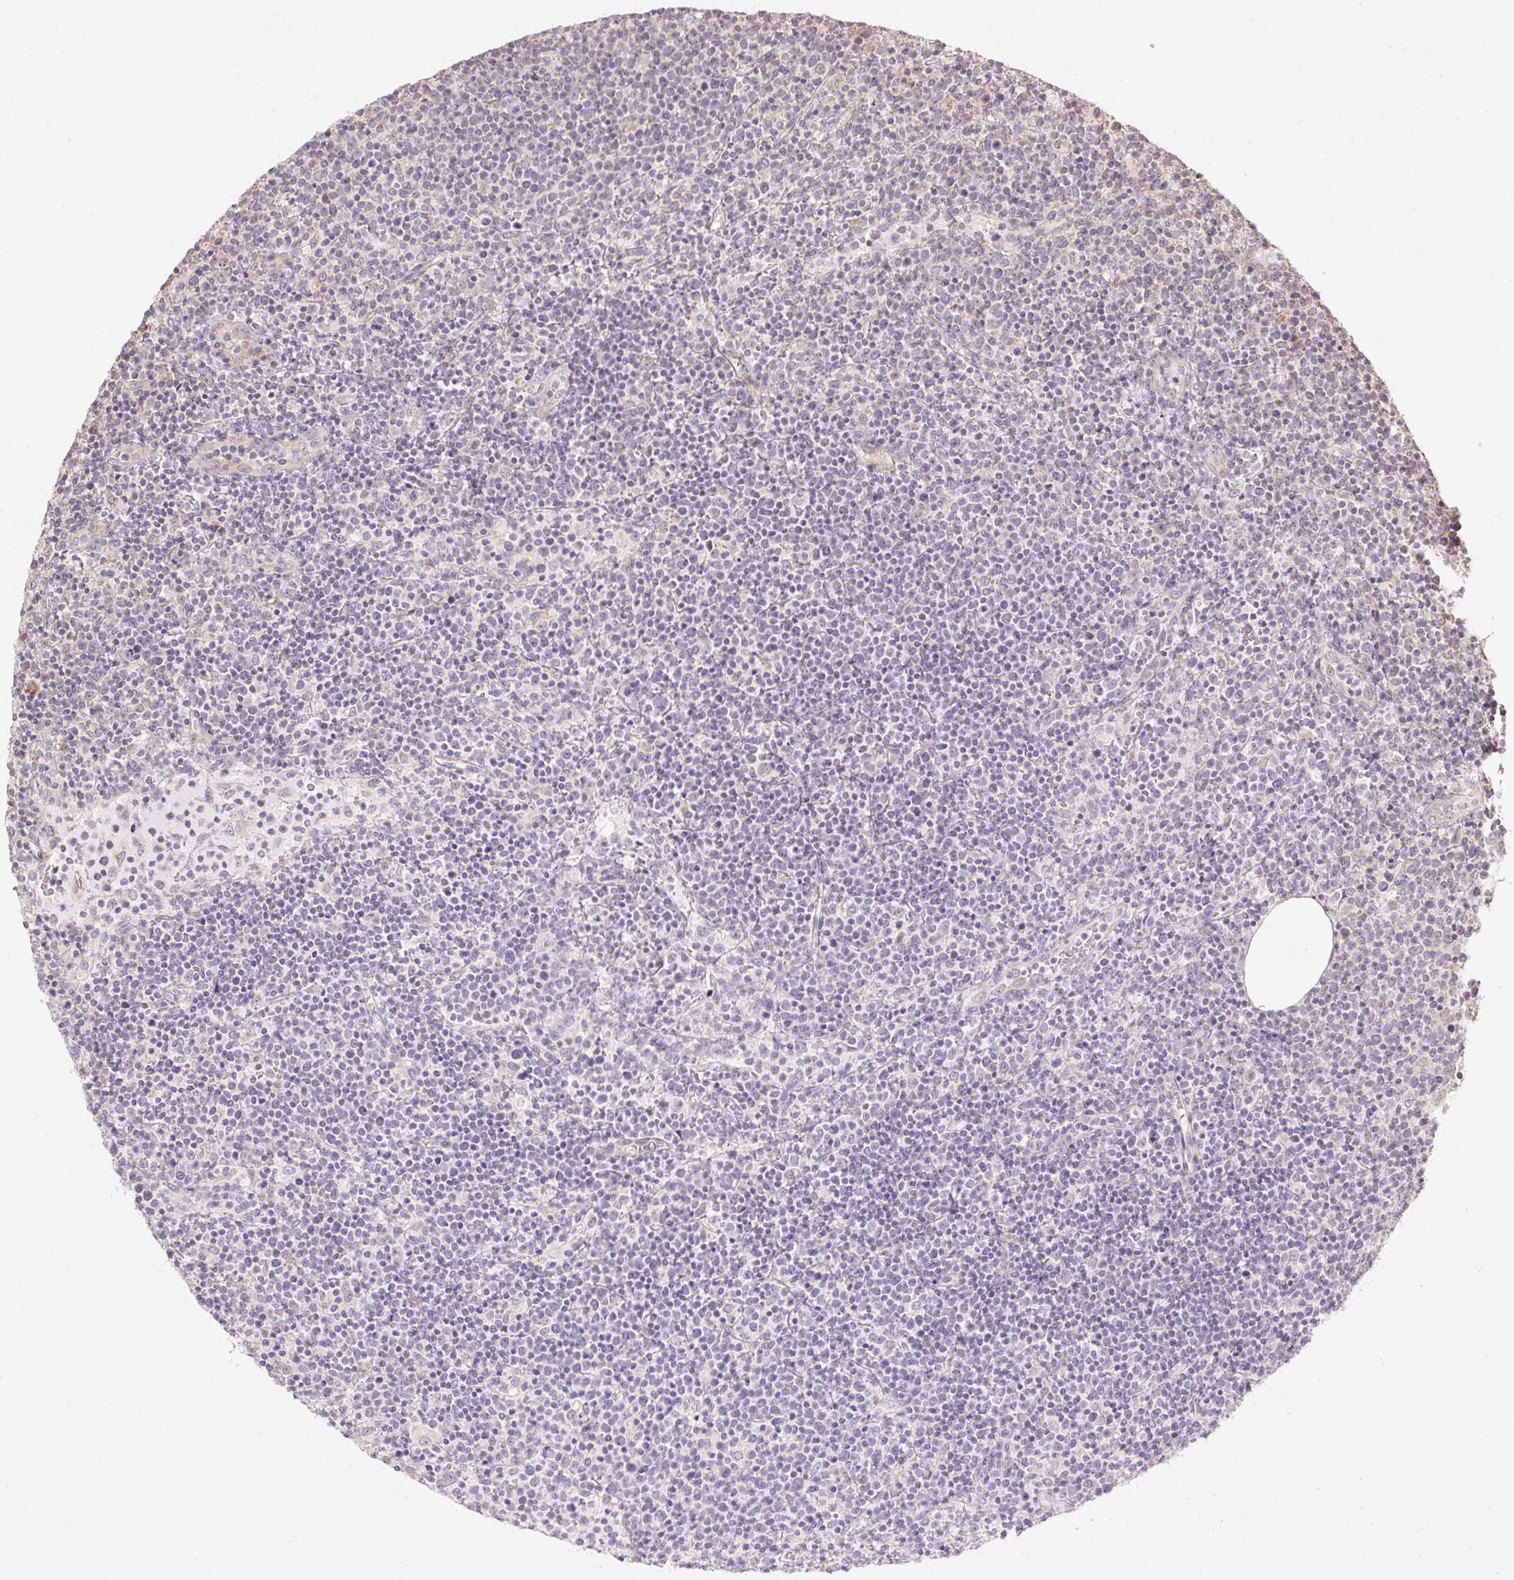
{"staining": {"intensity": "negative", "quantity": "none", "location": "none"}, "tissue": "lymphoma", "cell_type": "Tumor cells", "image_type": "cancer", "snomed": [{"axis": "morphology", "description": "Malignant lymphoma, non-Hodgkin's type, High grade"}, {"axis": "topography", "description": "Lymph node"}], "caption": "An immunohistochemistry (IHC) image of lymphoma is shown. There is no staining in tumor cells of lymphoma.", "gene": "RB1CC1", "patient": {"sex": "male", "age": 61}}